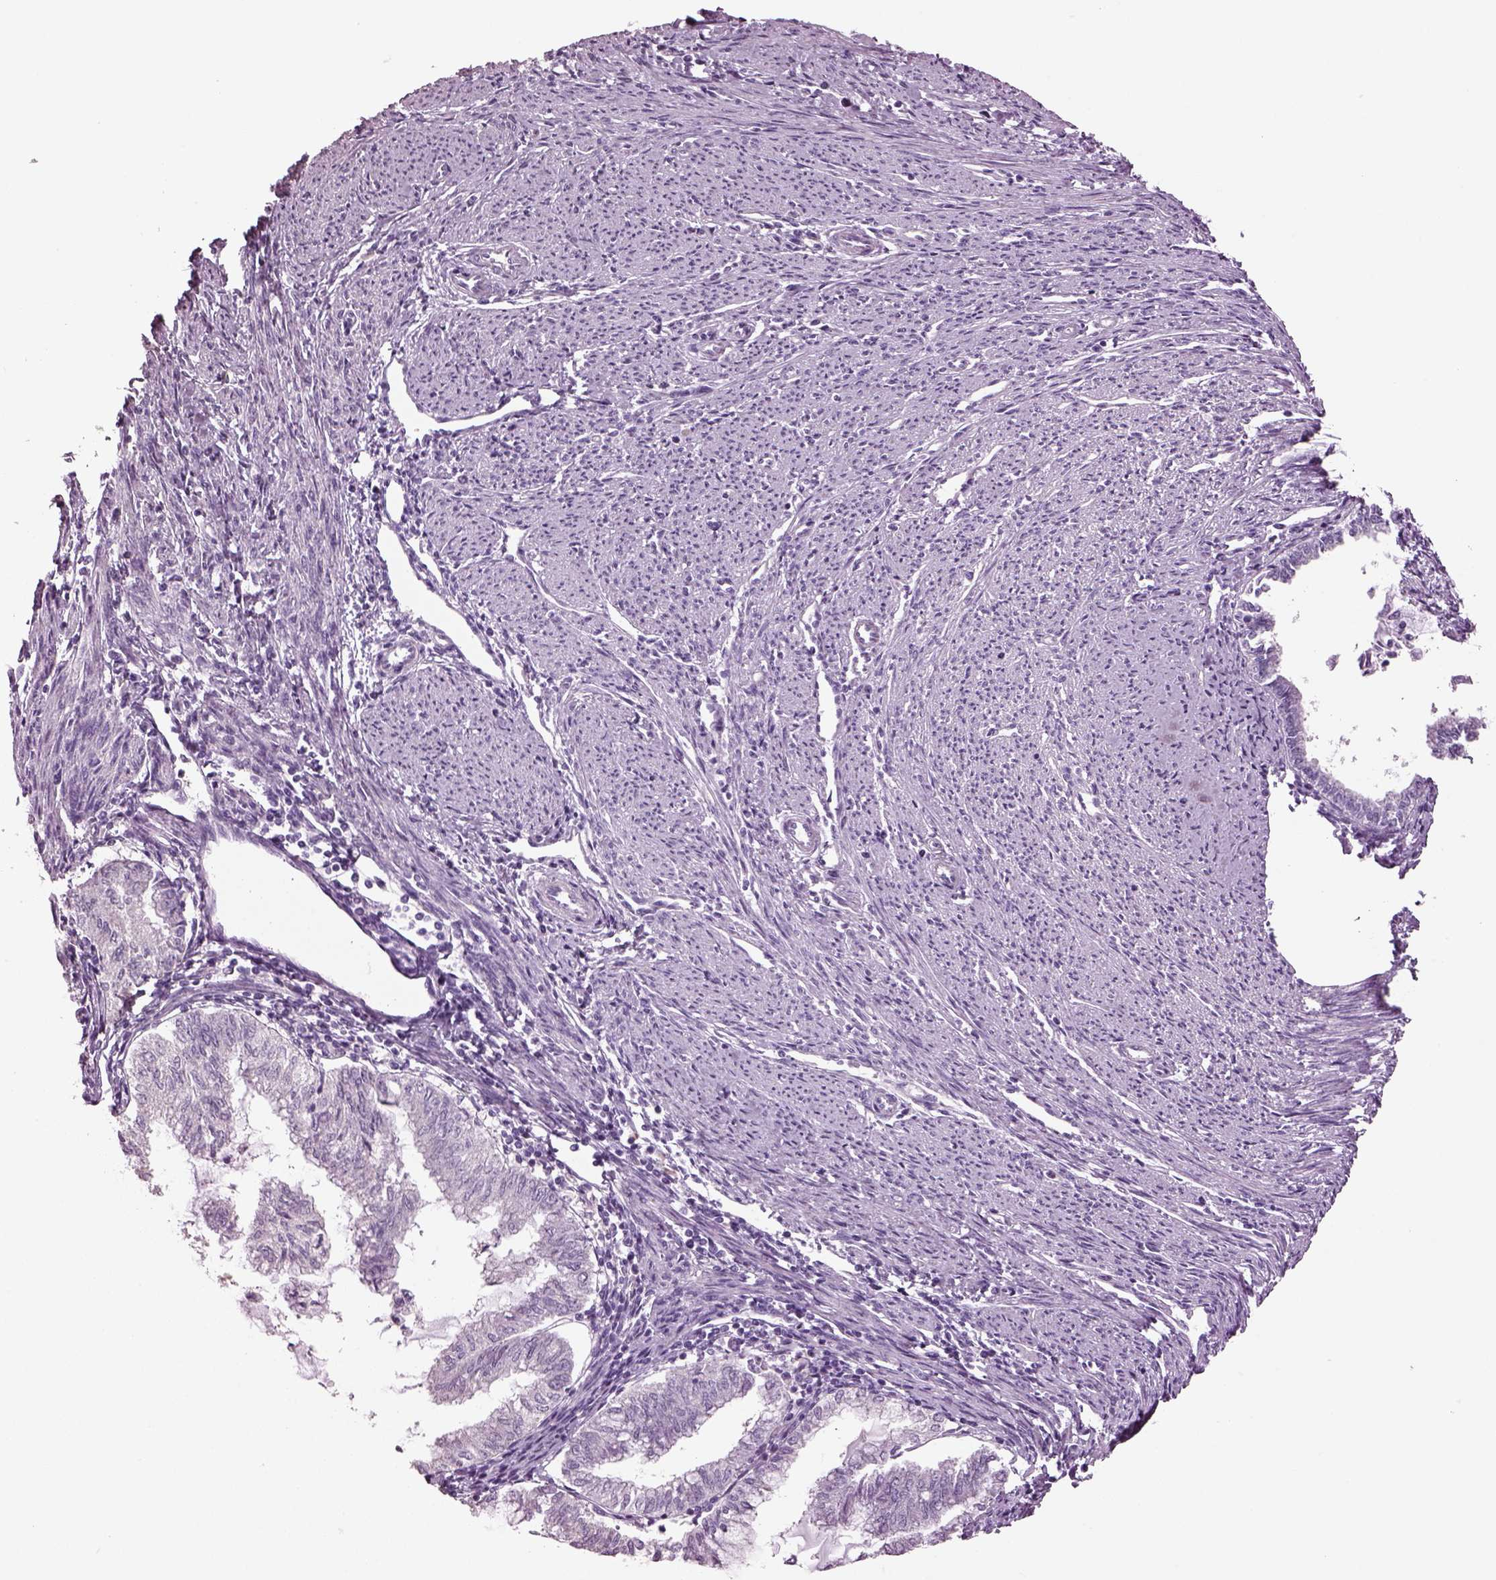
{"staining": {"intensity": "negative", "quantity": "none", "location": "none"}, "tissue": "endometrial cancer", "cell_type": "Tumor cells", "image_type": "cancer", "snomed": [{"axis": "morphology", "description": "Adenocarcinoma, NOS"}, {"axis": "topography", "description": "Endometrium"}], "caption": "This photomicrograph is of endometrial cancer (adenocarcinoma) stained with immunohistochemistry (IHC) to label a protein in brown with the nuclei are counter-stained blue. There is no expression in tumor cells. (DAB immunohistochemistry visualized using brightfield microscopy, high magnification).", "gene": "GUCA1A", "patient": {"sex": "female", "age": 79}}